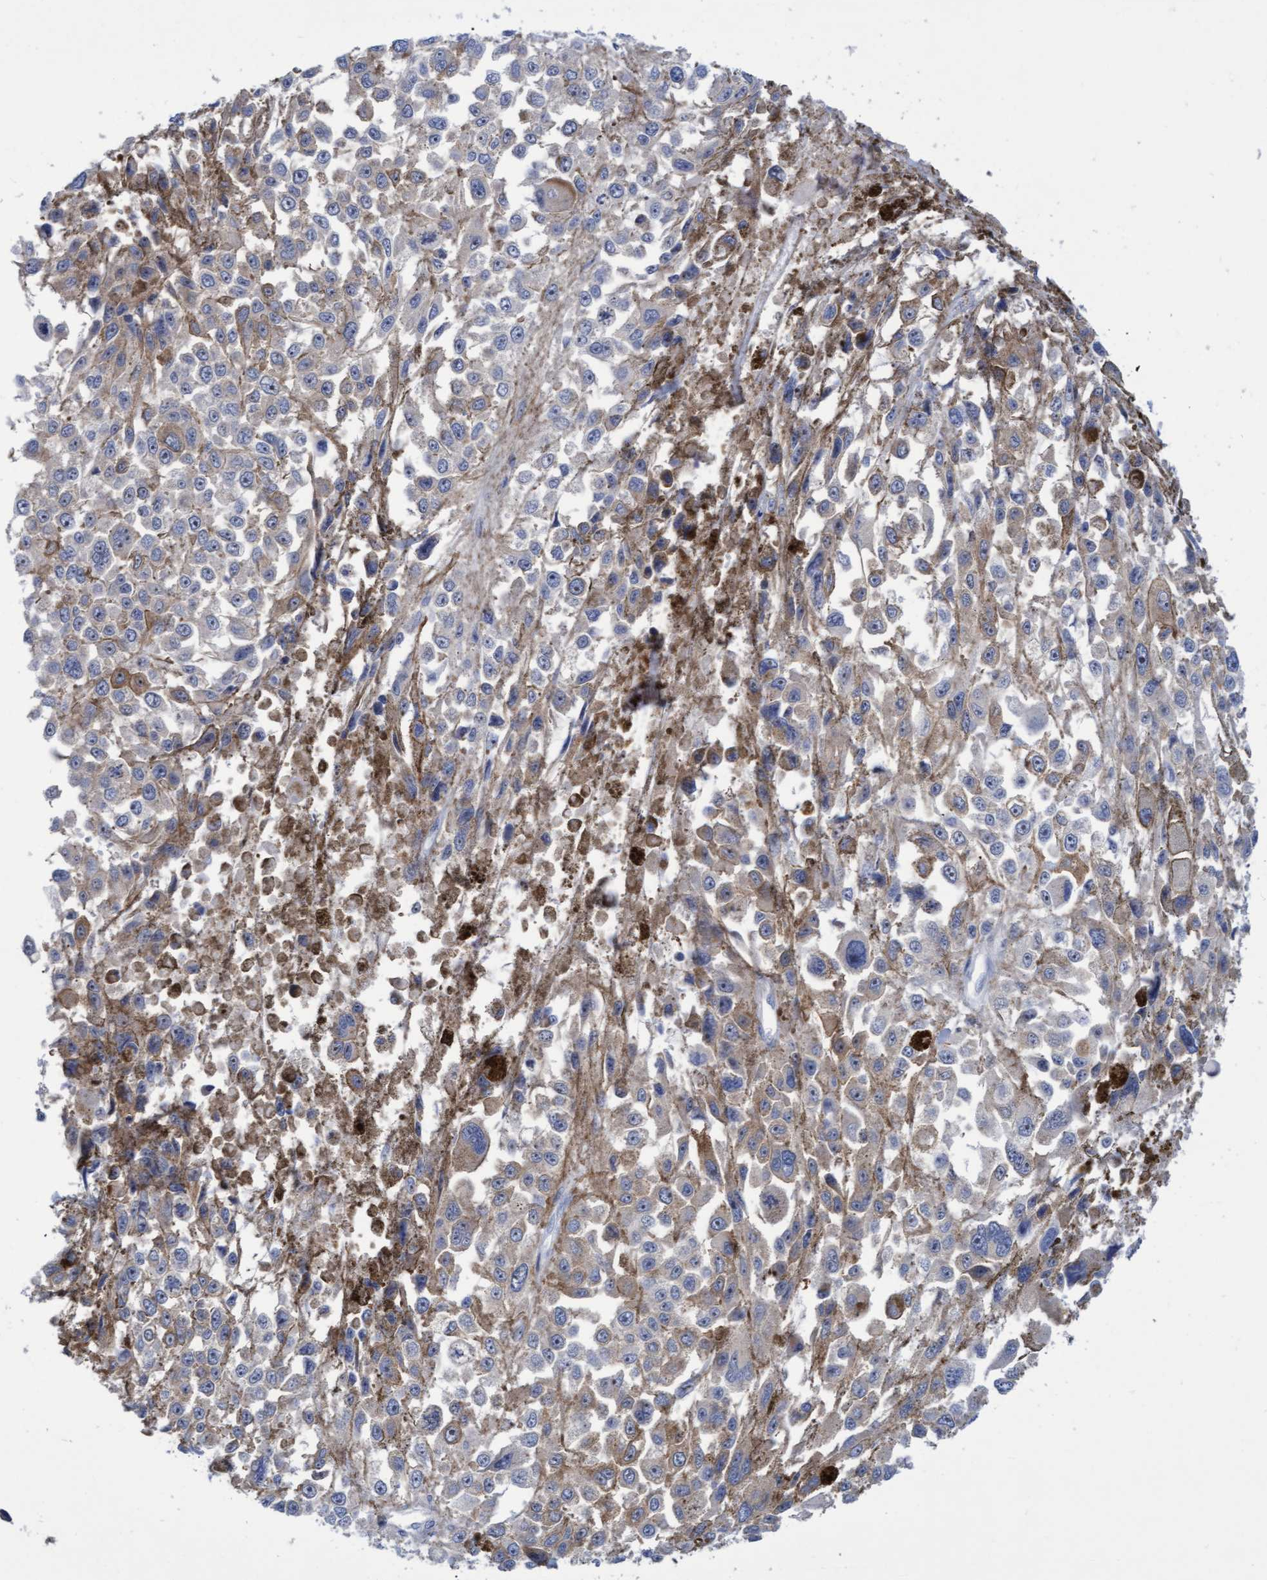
{"staining": {"intensity": "negative", "quantity": "none", "location": "none"}, "tissue": "melanoma", "cell_type": "Tumor cells", "image_type": "cancer", "snomed": [{"axis": "morphology", "description": "Malignant melanoma, Metastatic site"}, {"axis": "topography", "description": "Lymph node"}], "caption": "There is no significant positivity in tumor cells of malignant melanoma (metastatic site).", "gene": "FNBP1", "patient": {"sex": "male", "age": 59}}